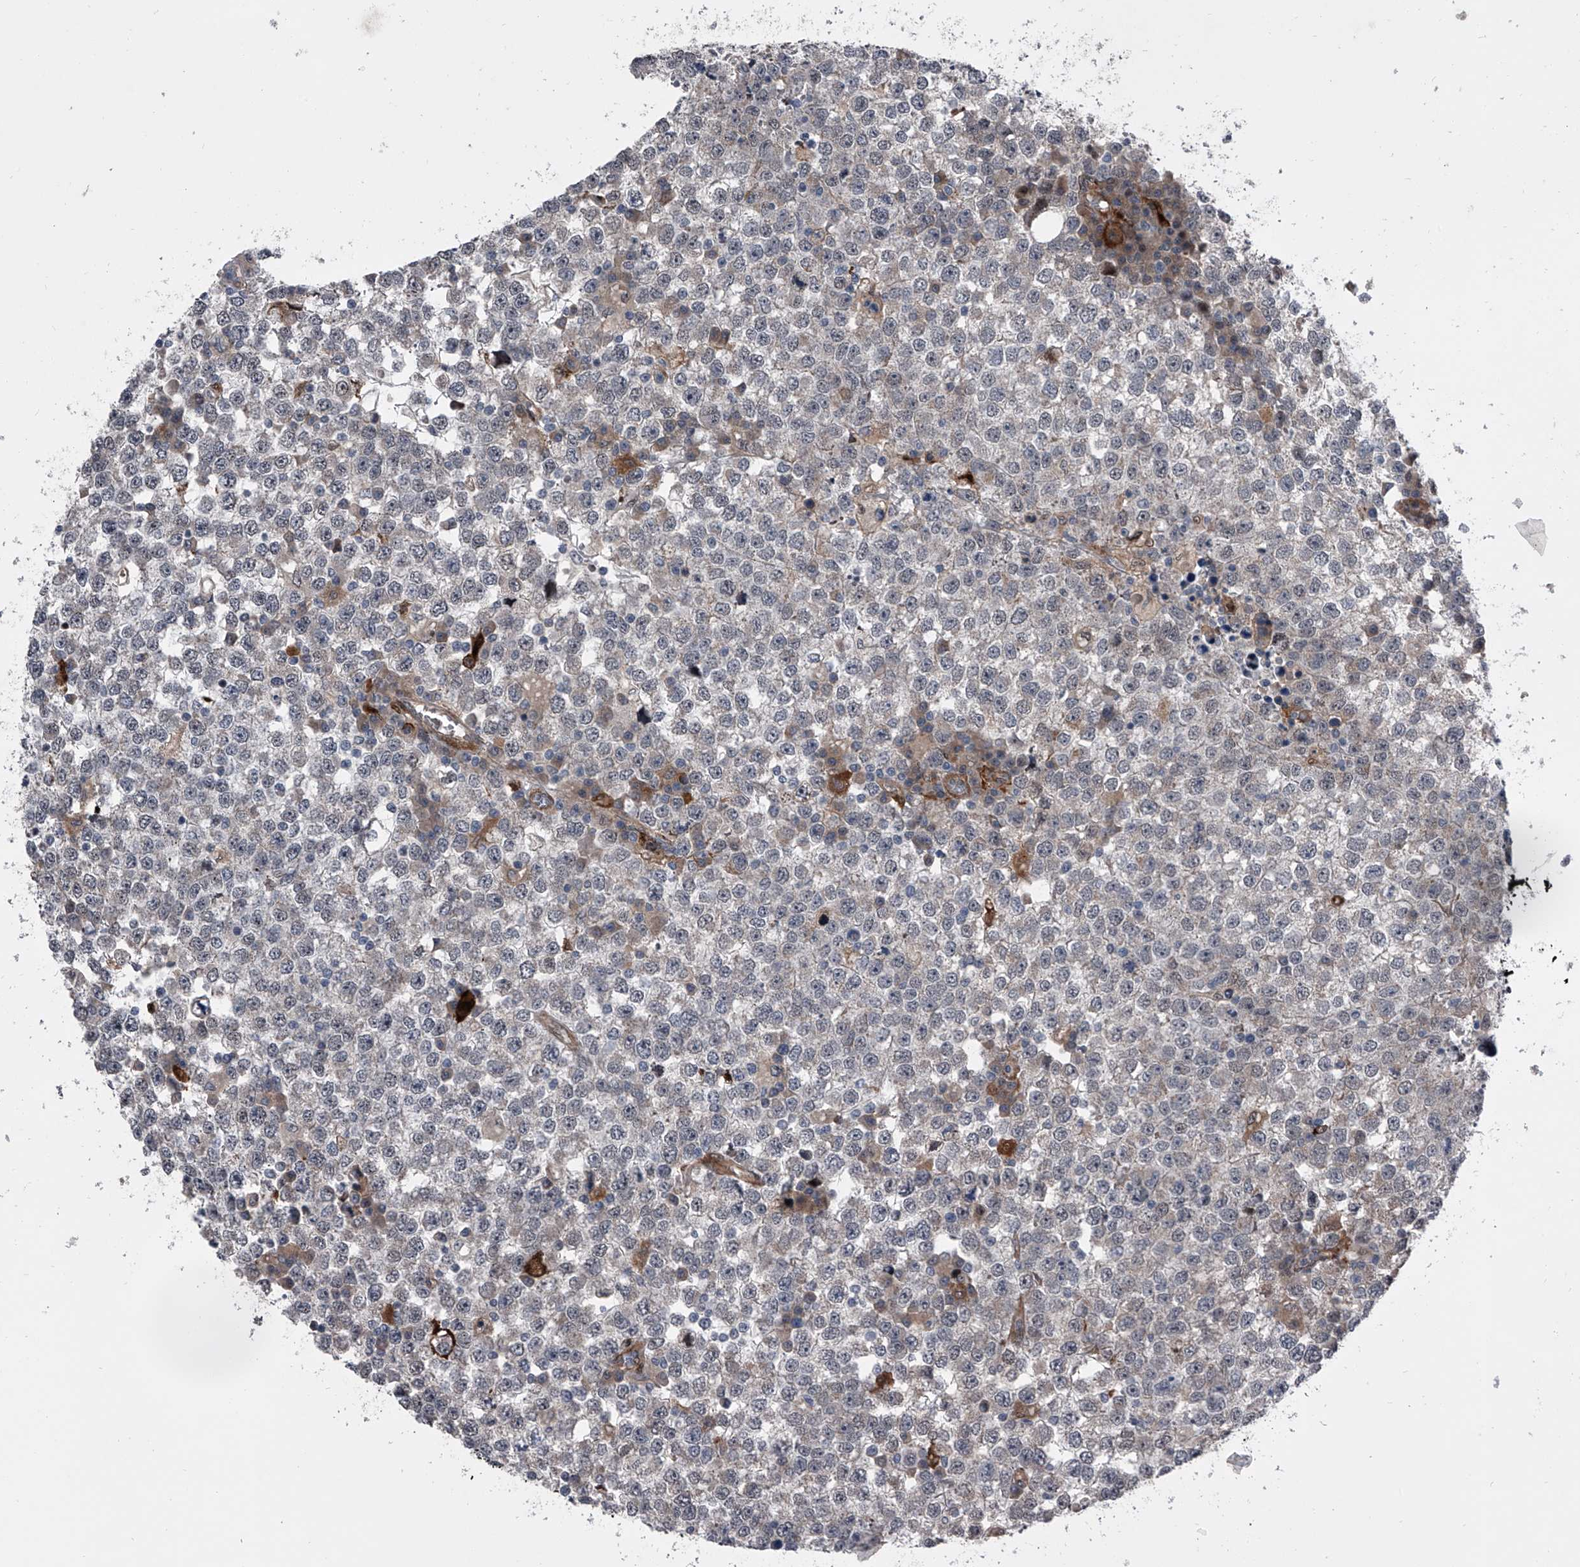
{"staining": {"intensity": "negative", "quantity": "none", "location": "none"}, "tissue": "testis cancer", "cell_type": "Tumor cells", "image_type": "cancer", "snomed": [{"axis": "morphology", "description": "Seminoma, NOS"}, {"axis": "topography", "description": "Testis"}], "caption": "This is an IHC photomicrograph of human testis cancer. There is no staining in tumor cells.", "gene": "ELK4", "patient": {"sex": "male", "age": 65}}